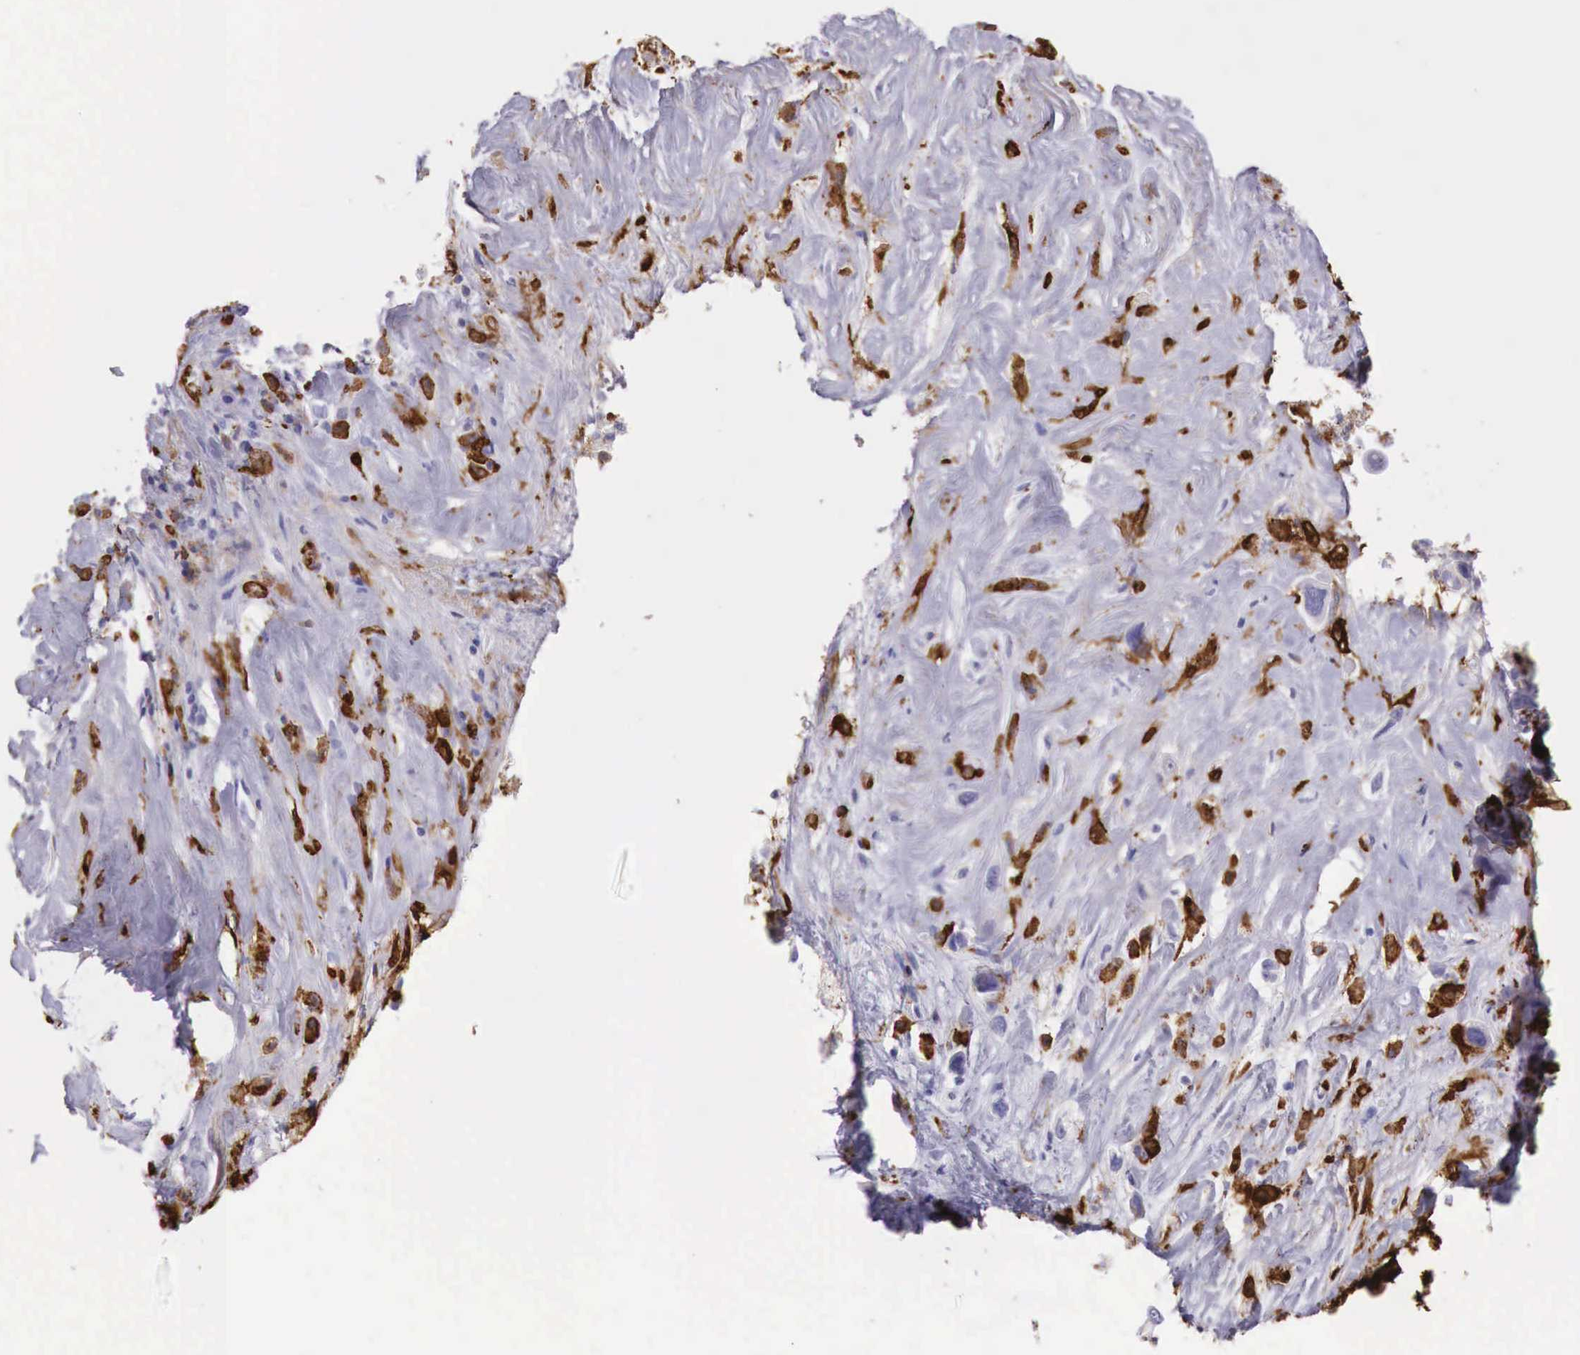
{"staining": {"intensity": "negative", "quantity": "none", "location": "none"}, "tissue": "liver cancer", "cell_type": "Tumor cells", "image_type": "cancer", "snomed": [{"axis": "morphology", "description": "Cholangiocarcinoma"}, {"axis": "topography", "description": "Liver"}], "caption": "DAB immunohistochemical staining of human cholangiocarcinoma (liver) reveals no significant expression in tumor cells.", "gene": "MSR1", "patient": {"sex": "female", "age": 79}}